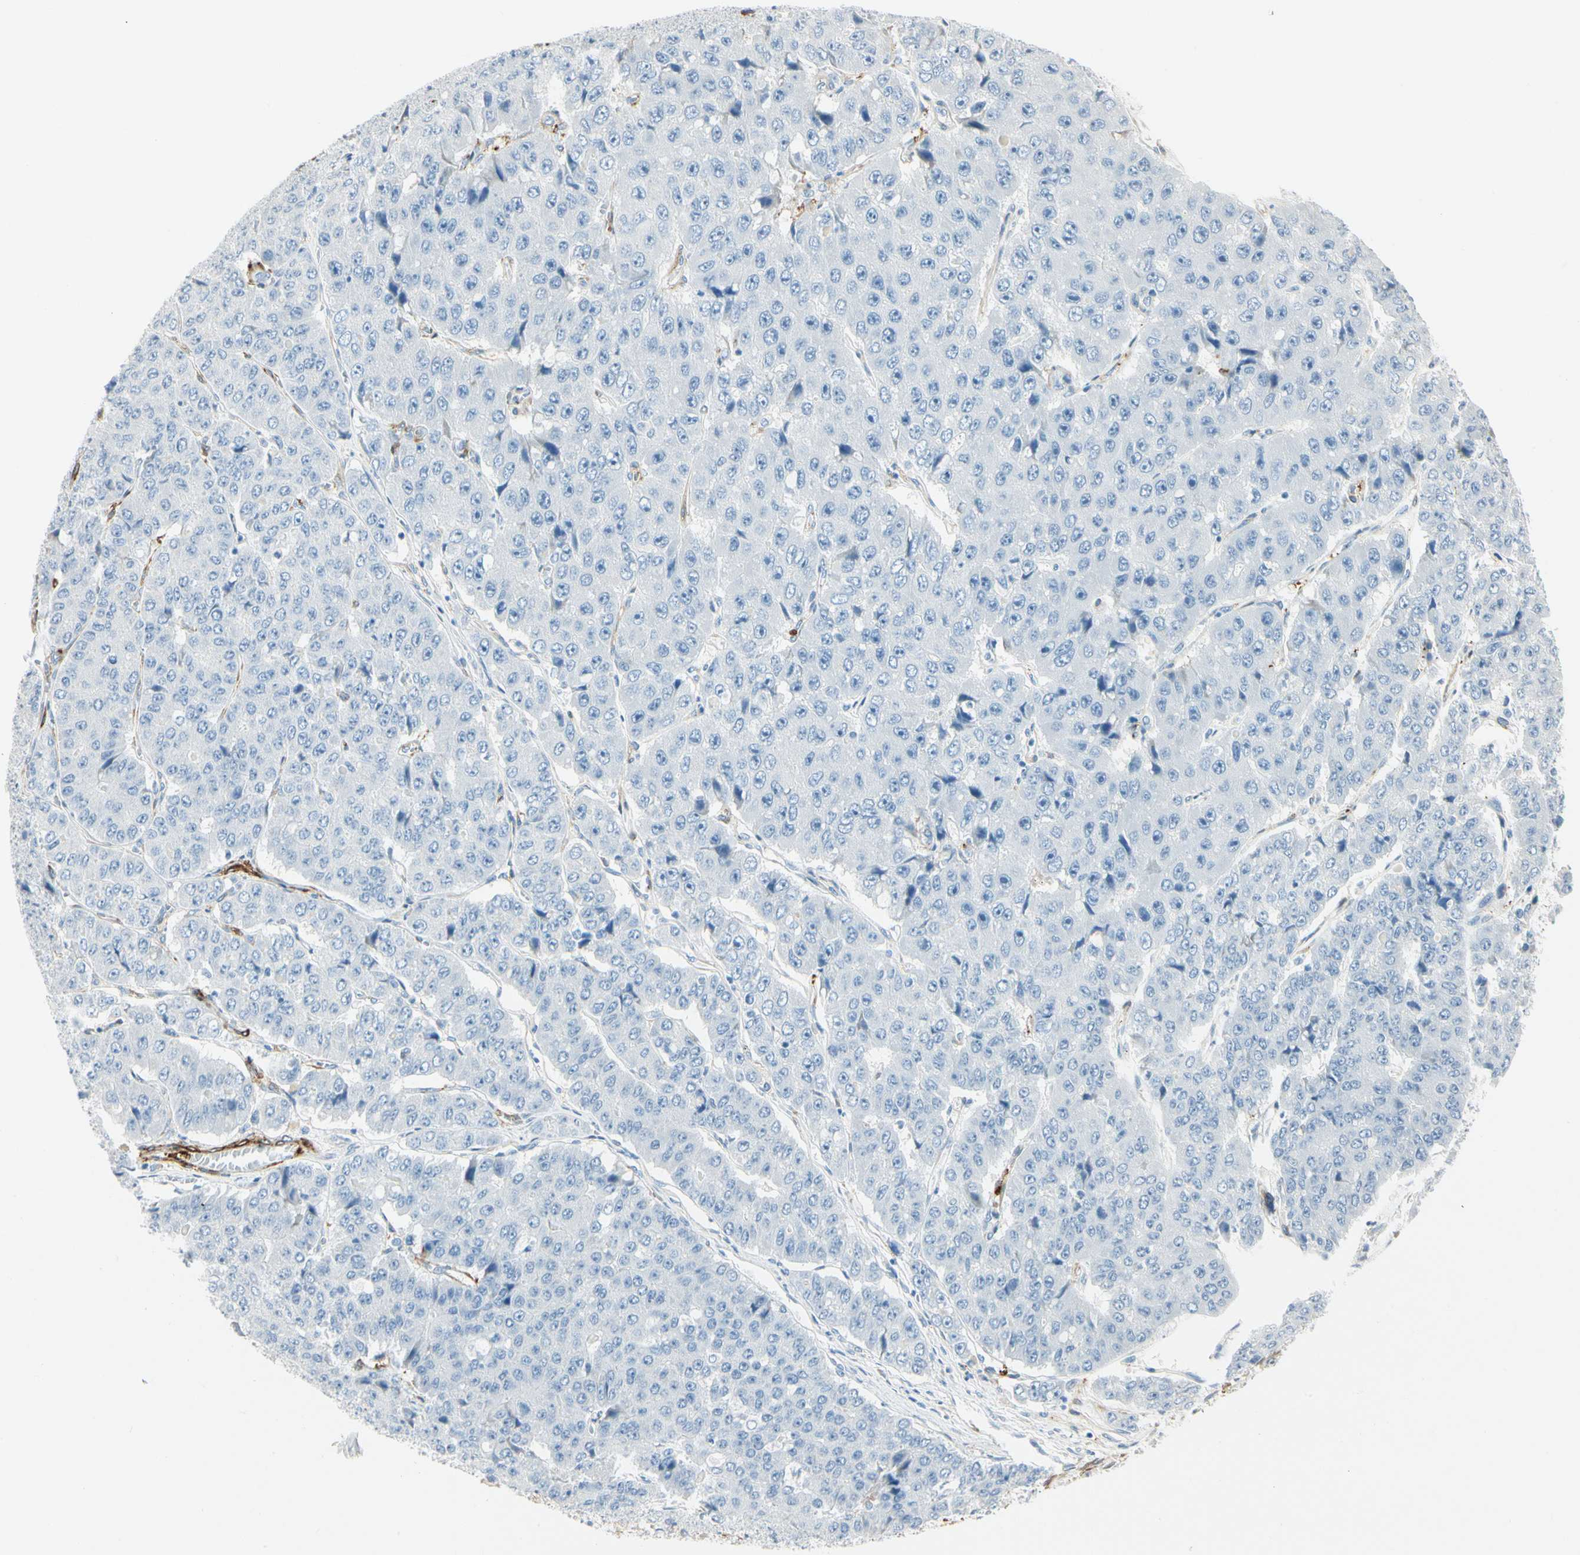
{"staining": {"intensity": "negative", "quantity": "none", "location": "none"}, "tissue": "pancreatic cancer", "cell_type": "Tumor cells", "image_type": "cancer", "snomed": [{"axis": "morphology", "description": "Adenocarcinoma, NOS"}, {"axis": "topography", "description": "Pancreas"}], "caption": "Human pancreatic cancer (adenocarcinoma) stained for a protein using immunohistochemistry (IHC) exhibits no expression in tumor cells.", "gene": "AMPH", "patient": {"sex": "male", "age": 50}}